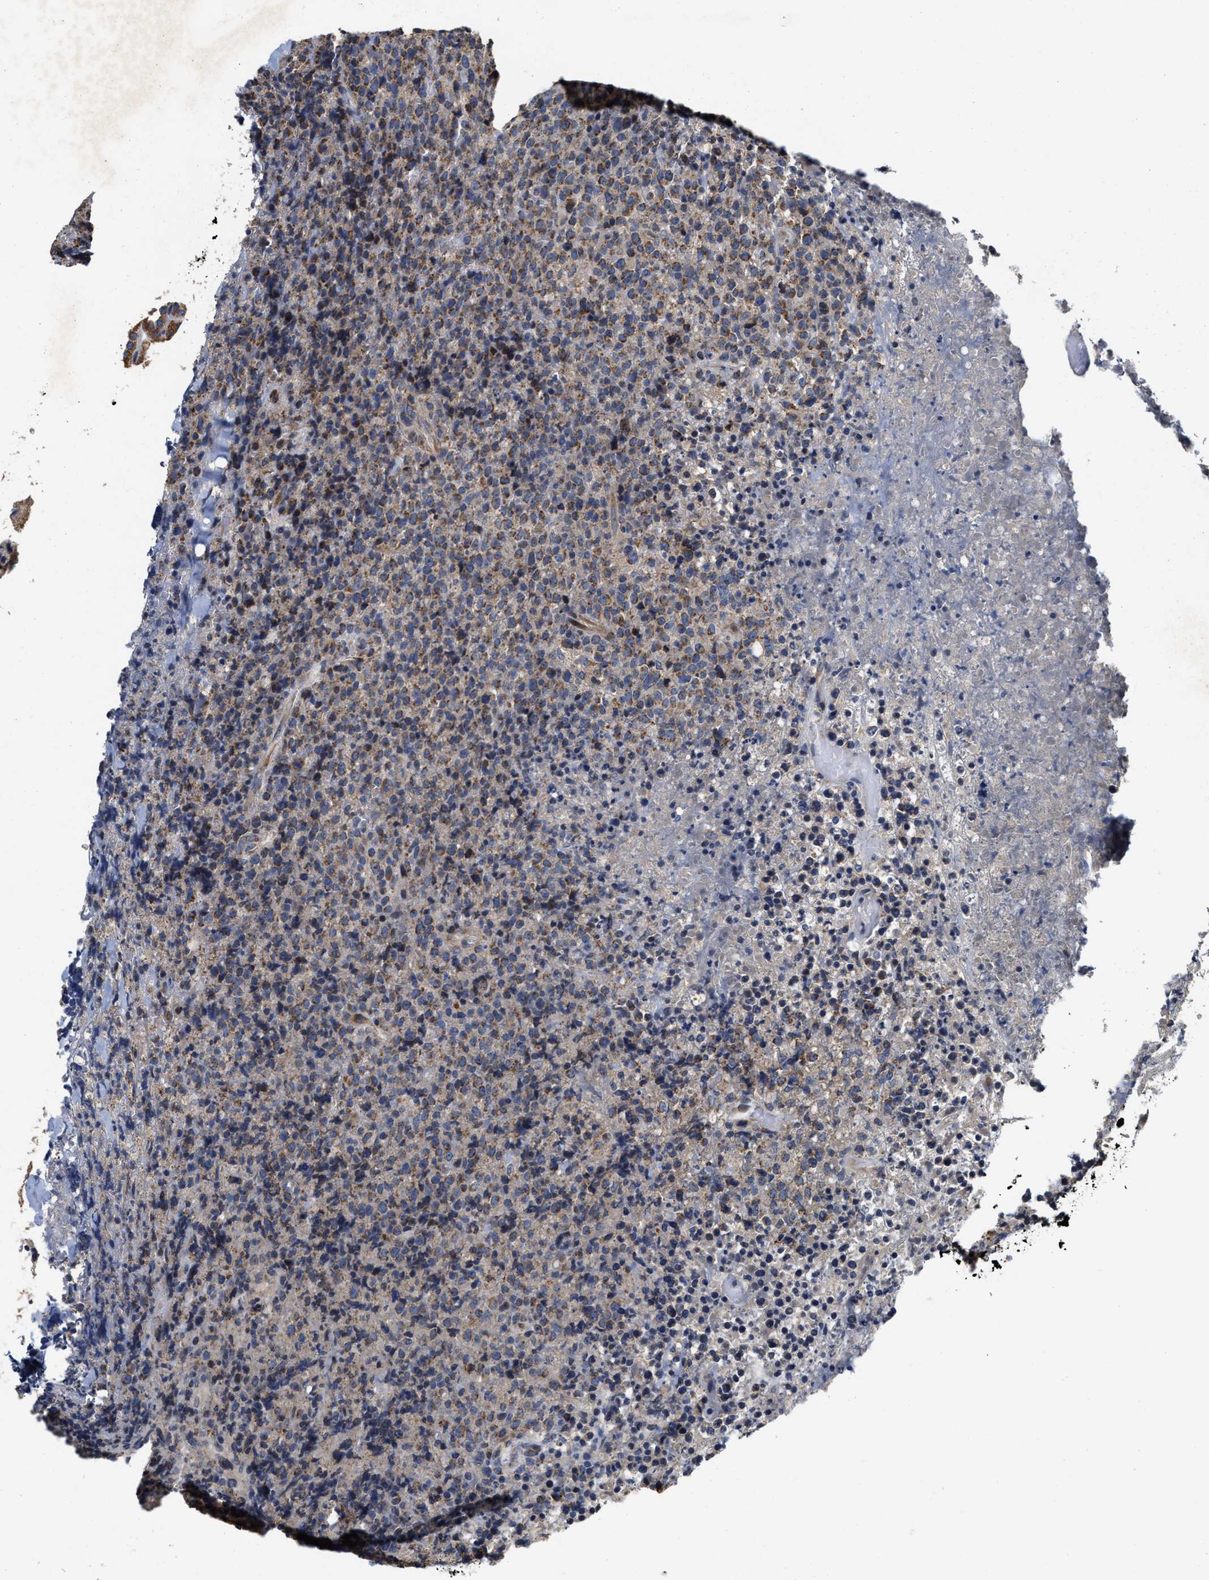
{"staining": {"intensity": "moderate", "quantity": "<25%", "location": "cytoplasmic/membranous"}, "tissue": "lymphoma", "cell_type": "Tumor cells", "image_type": "cancer", "snomed": [{"axis": "morphology", "description": "Malignant lymphoma, non-Hodgkin's type, Low grade"}, {"axis": "topography", "description": "Lymph node"}], "caption": "This micrograph reveals immunohistochemistry staining of human malignant lymphoma, non-Hodgkin's type (low-grade), with low moderate cytoplasmic/membranous staining in about <25% of tumor cells.", "gene": "SCYL2", "patient": {"sex": "male", "age": 66}}